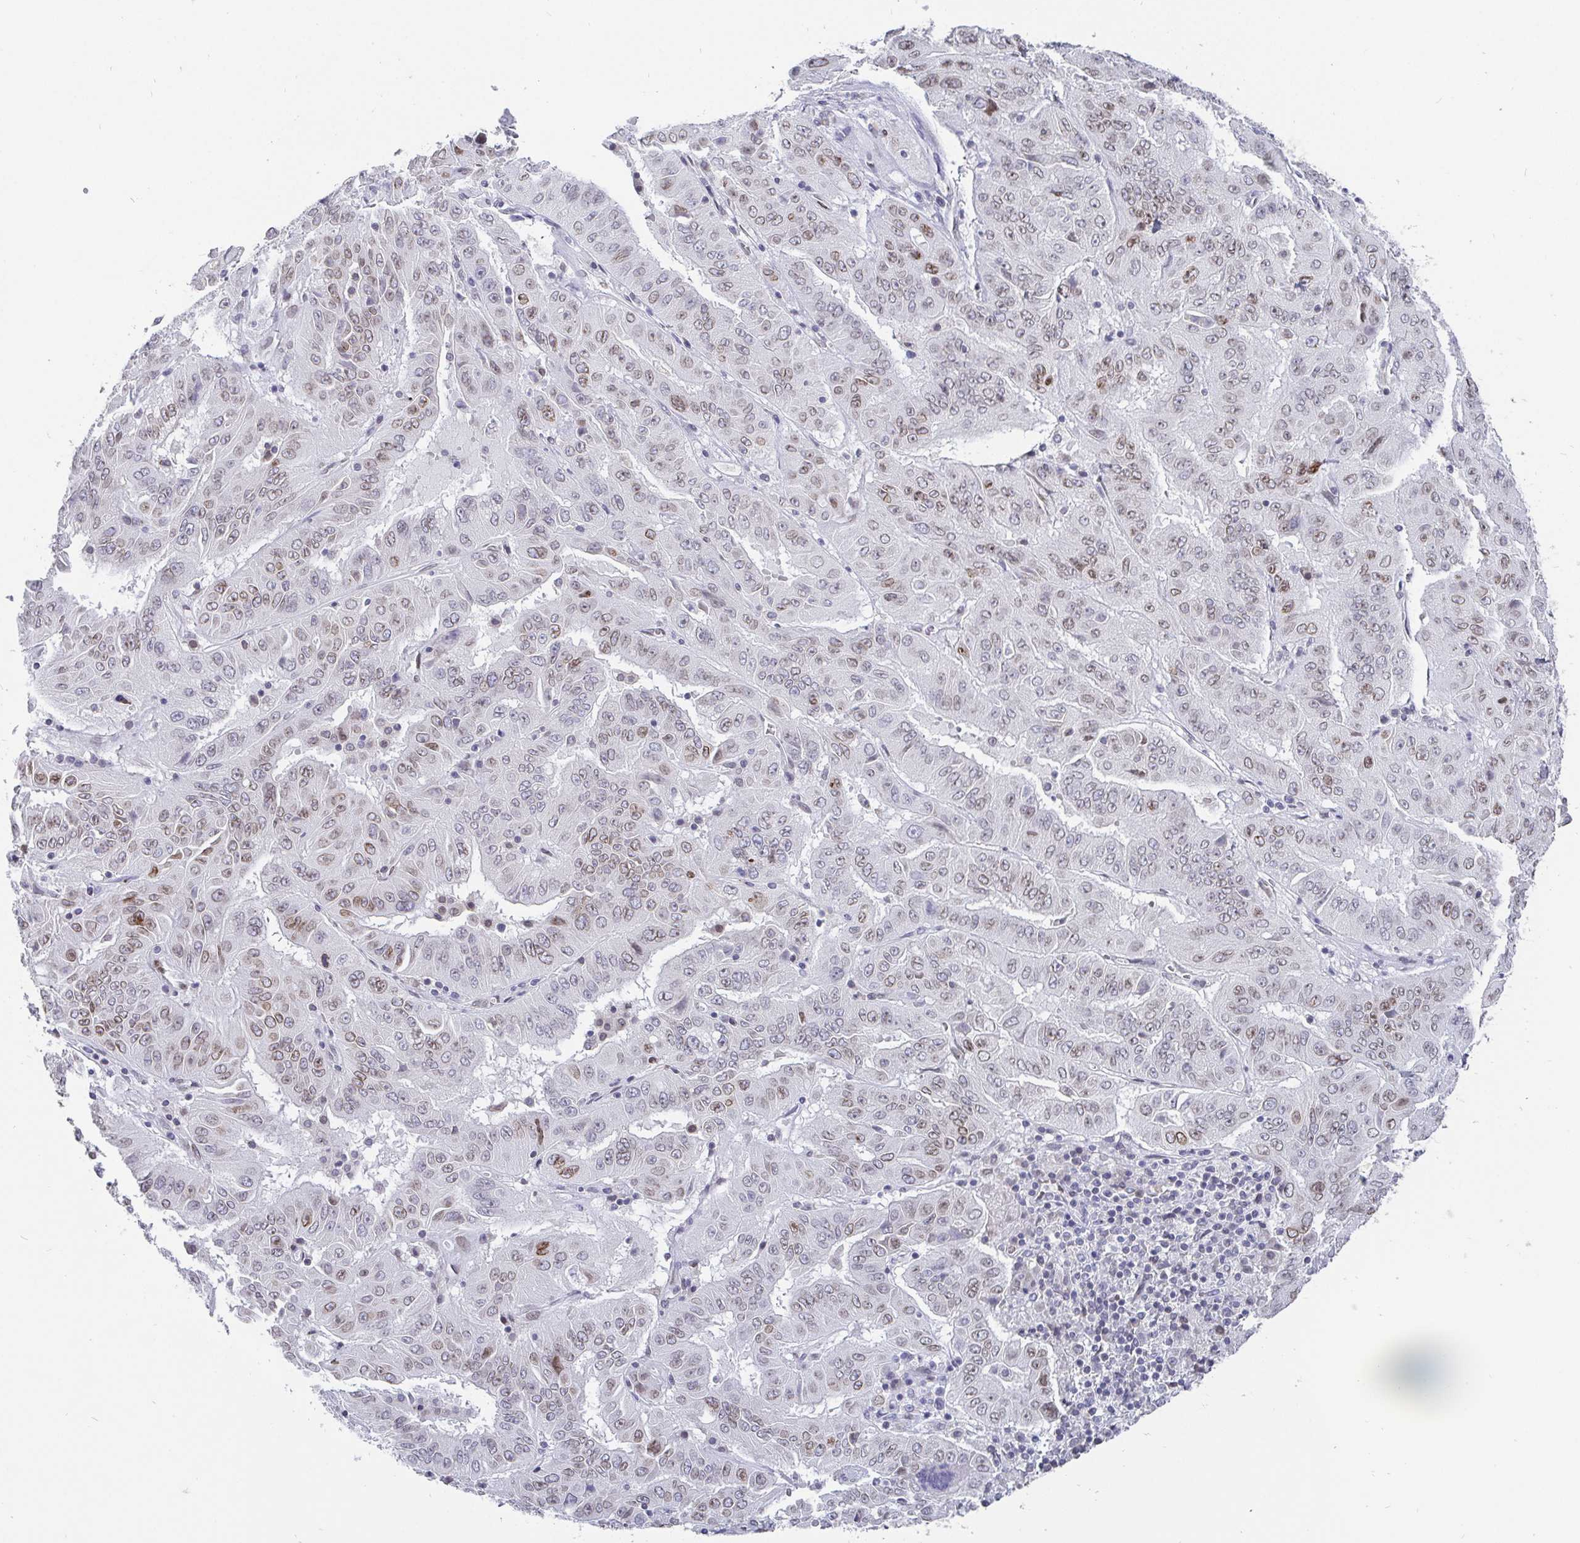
{"staining": {"intensity": "weak", "quantity": "25%-75%", "location": "cytoplasmic/membranous,nuclear"}, "tissue": "pancreatic cancer", "cell_type": "Tumor cells", "image_type": "cancer", "snomed": [{"axis": "morphology", "description": "Adenocarcinoma, NOS"}, {"axis": "topography", "description": "Pancreas"}], "caption": "Immunohistochemistry image of neoplastic tissue: pancreatic cancer stained using IHC displays low levels of weak protein expression localized specifically in the cytoplasmic/membranous and nuclear of tumor cells, appearing as a cytoplasmic/membranous and nuclear brown color.", "gene": "EMD", "patient": {"sex": "male", "age": 63}}